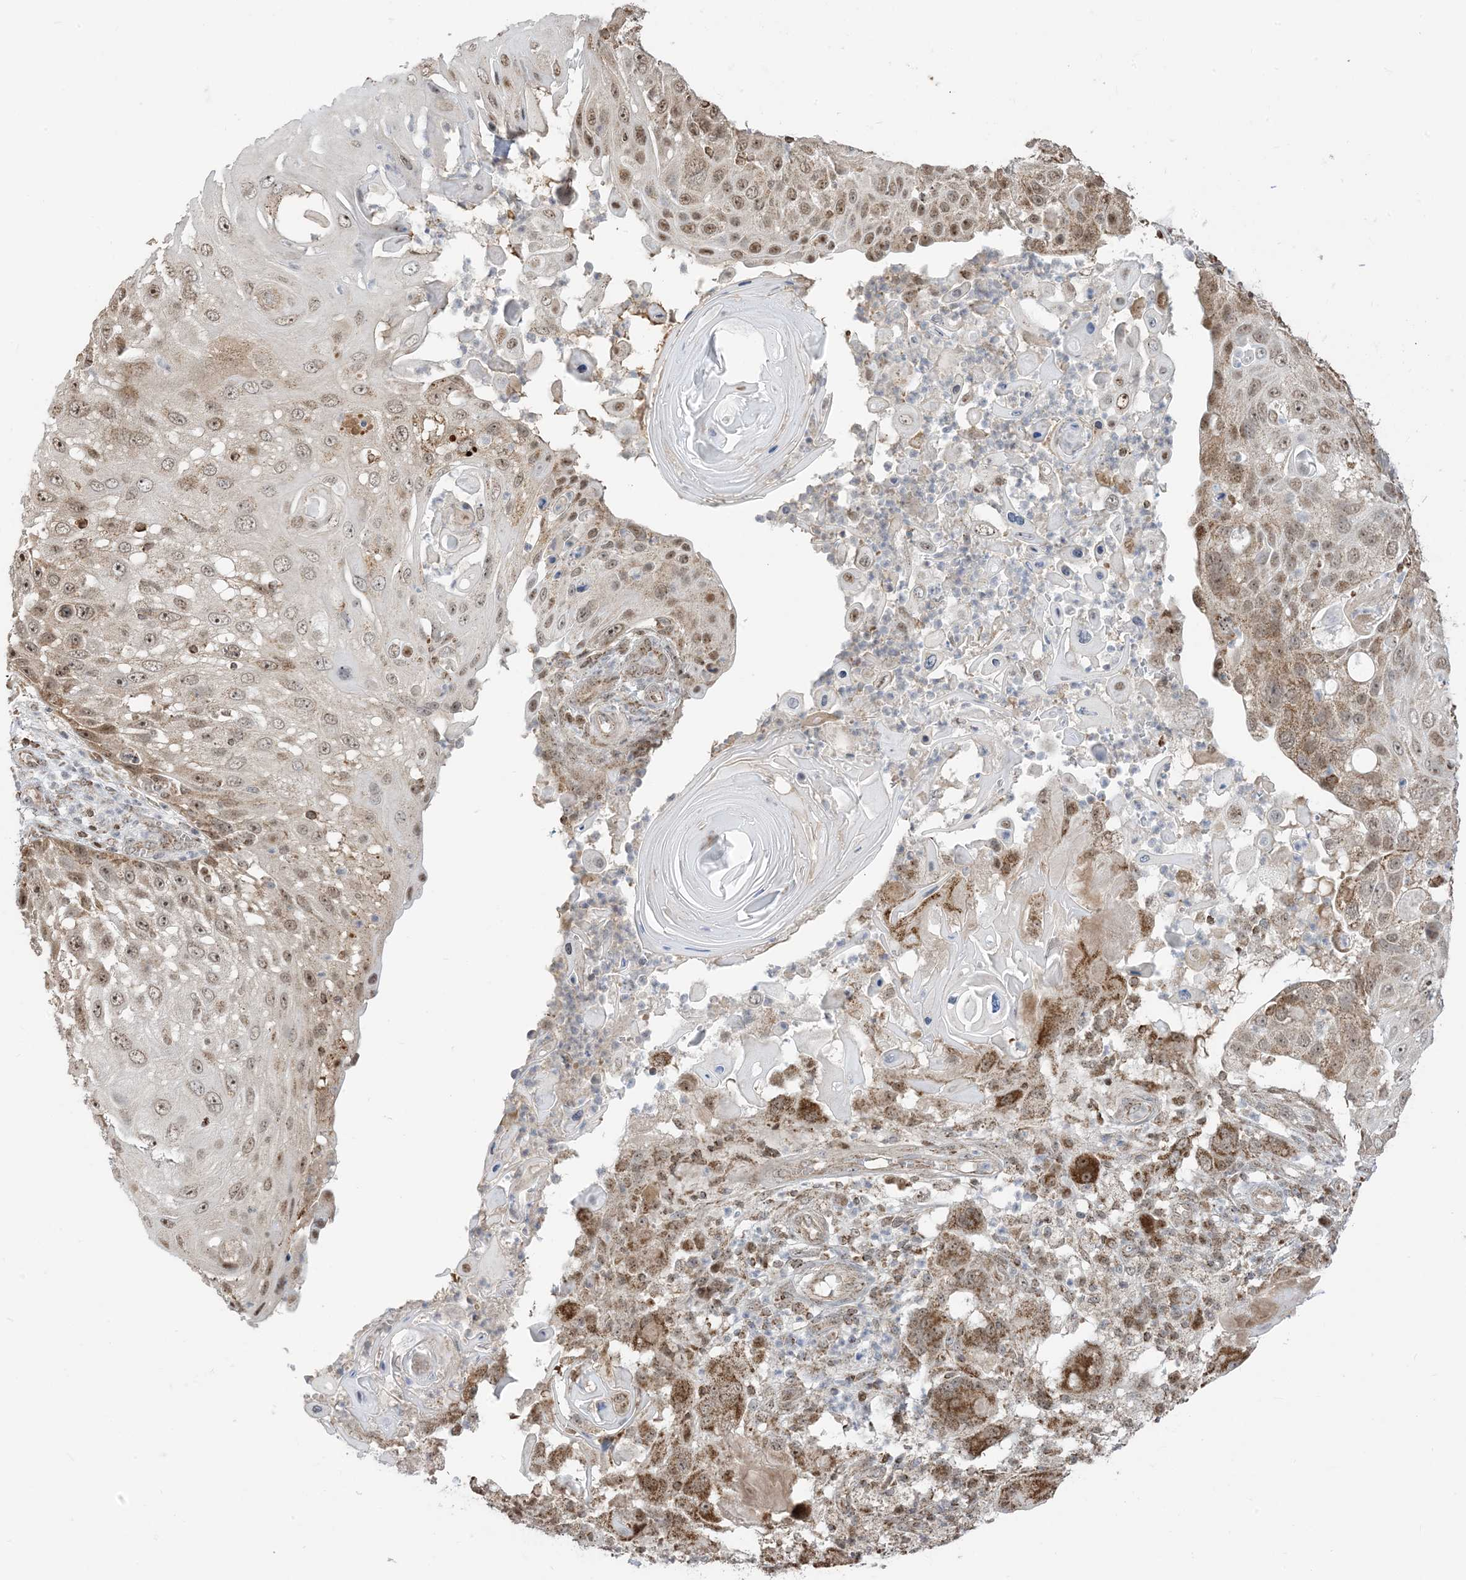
{"staining": {"intensity": "moderate", "quantity": ">75%", "location": "cytoplasmic/membranous,nuclear"}, "tissue": "skin cancer", "cell_type": "Tumor cells", "image_type": "cancer", "snomed": [{"axis": "morphology", "description": "Squamous cell carcinoma, NOS"}, {"axis": "topography", "description": "Skin"}], "caption": "DAB (3,3'-diaminobenzidine) immunohistochemical staining of human skin cancer reveals moderate cytoplasmic/membranous and nuclear protein expression in about >75% of tumor cells.", "gene": "MAPKBP1", "patient": {"sex": "female", "age": 44}}